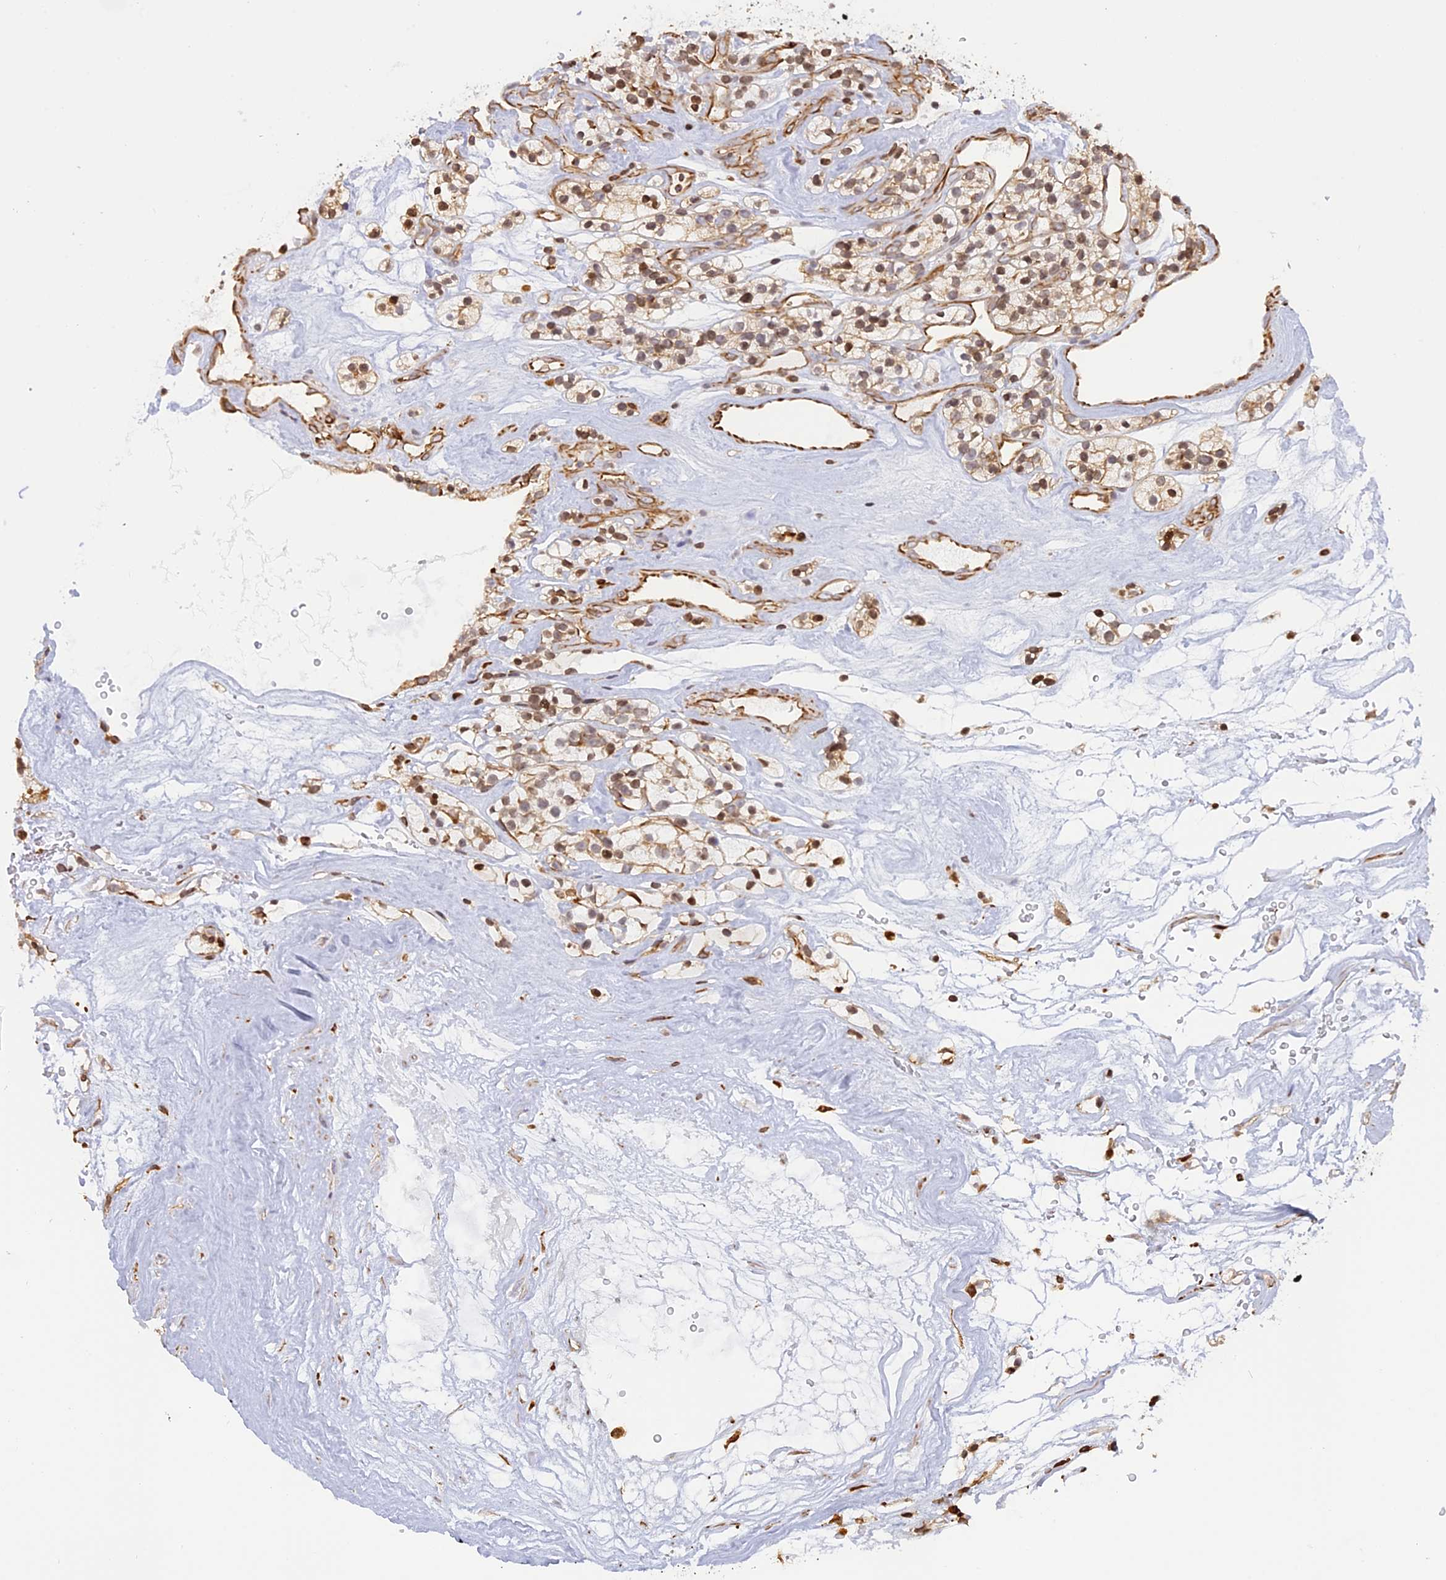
{"staining": {"intensity": "weak", "quantity": "<25%", "location": "nuclear"}, "tissue": "renal cancer", "cell_type": "Tumor cells", "image_type": "cancer", "snomed": [{"axis": "morphology", "description": "Adenocarcinoma, NOS"}, {"axis": "topography", "description": "Kidney"}], "caption": "The immunohistochemistry photomicrograph has no significant positivity in tumor cells of renal cancer (adenocarcinoma) tissue.", "gene": "APOBR", "patient": {"sex": "female", "age": 57}}